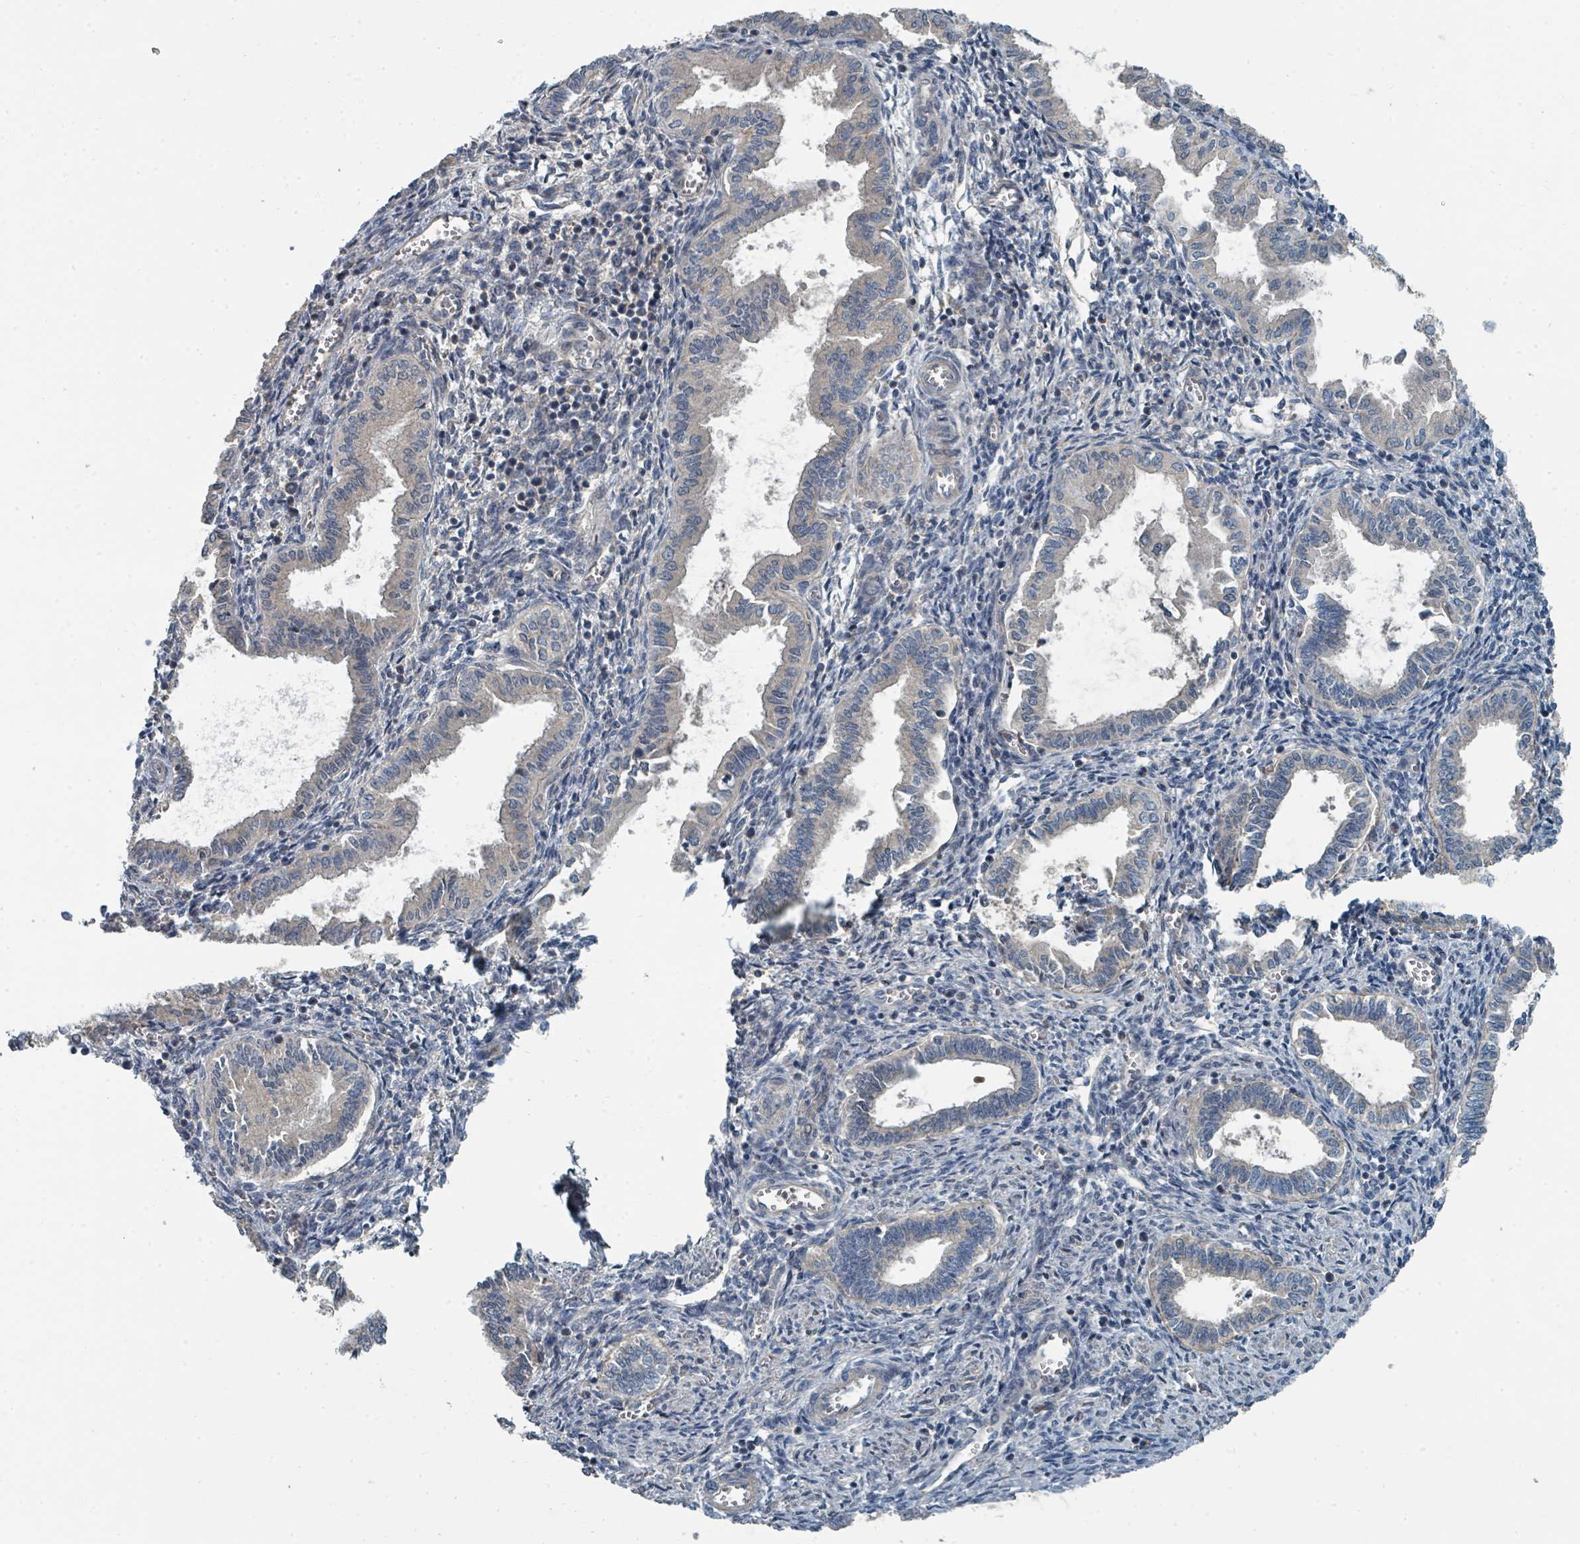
{"staining": {"intensity": "negative", "quantity": "none", "location": "none"}, "tissue": "endometrium", "cell_type": "Cells in endometrial stroma", "image_type": "normal", "snomed": [{"axis": "morphology", "description": "Normal tissue, NOS"}, {"axis": "topography", "description": "Endometrium"}], "caption": "Immunohistochemistry photomicrograph of benign human endometrium stained for a protein (brown), which displays no positivity in cells in endometrial stroma. (DAB (3,3'-diaminobenzidine) immunohistochemistry (IHC), high magnification).", "gene": "SLC44A5", "patient": {"sex": "female", "age": 37}}